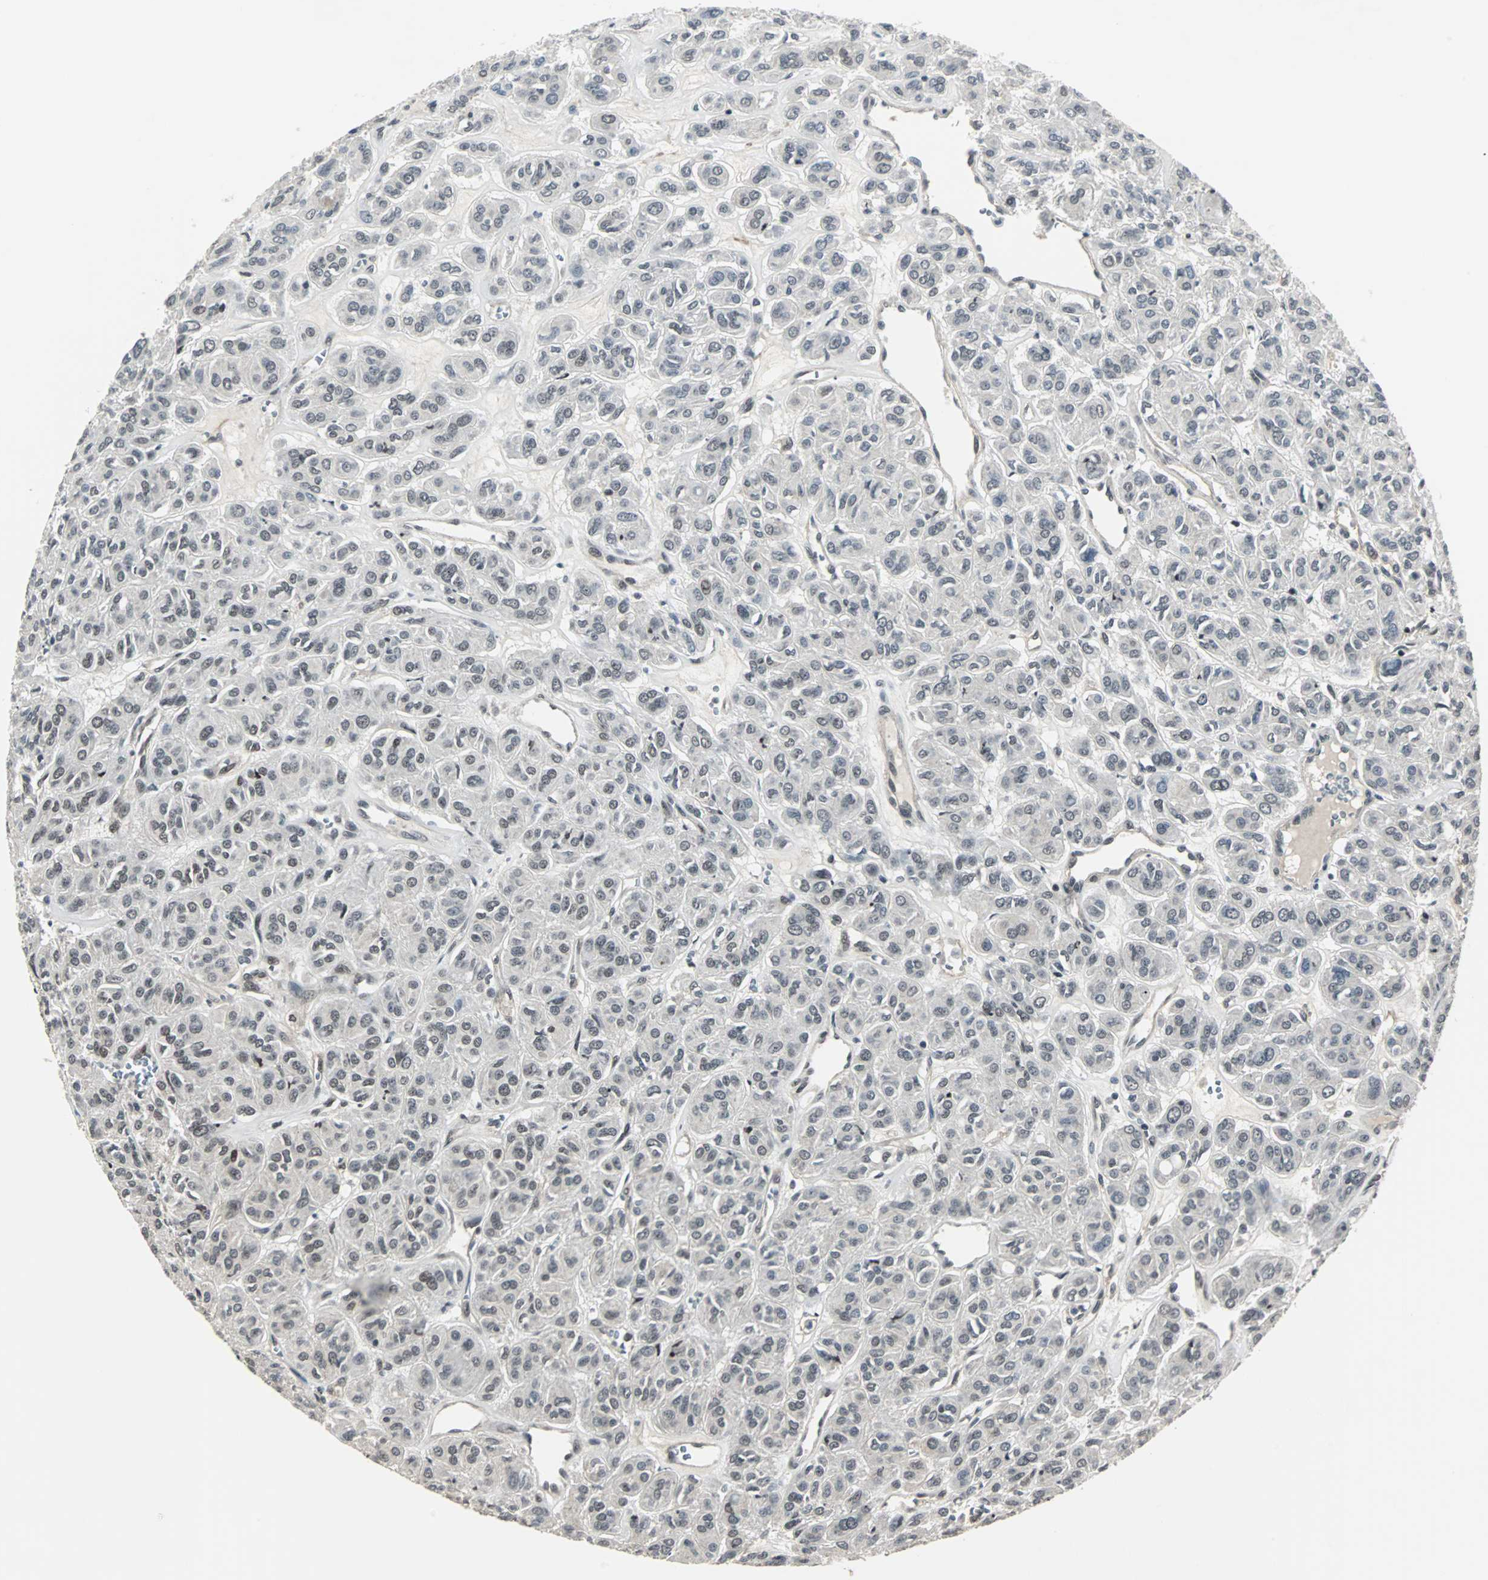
{"staining": {"intensity": "negative", "quantity": "none", "location": "none"}, "tissue": "thyroid cancer", "cell_type": "Tumor cells", "image_type": "cancer", "snomed": [{"axis": "morphology", "description": "Follicular adenoma carcinoma, NOS"}, {"axis": "topography", "description": "Thyroid gland"}], "caption": "DAB immunohistochemical staining of follicular adenoma carcinoma (thyroid) reveals no significant staining in tumor cells.", "gene": "MKX", "patient": {"sex": "female", "age": 71}}